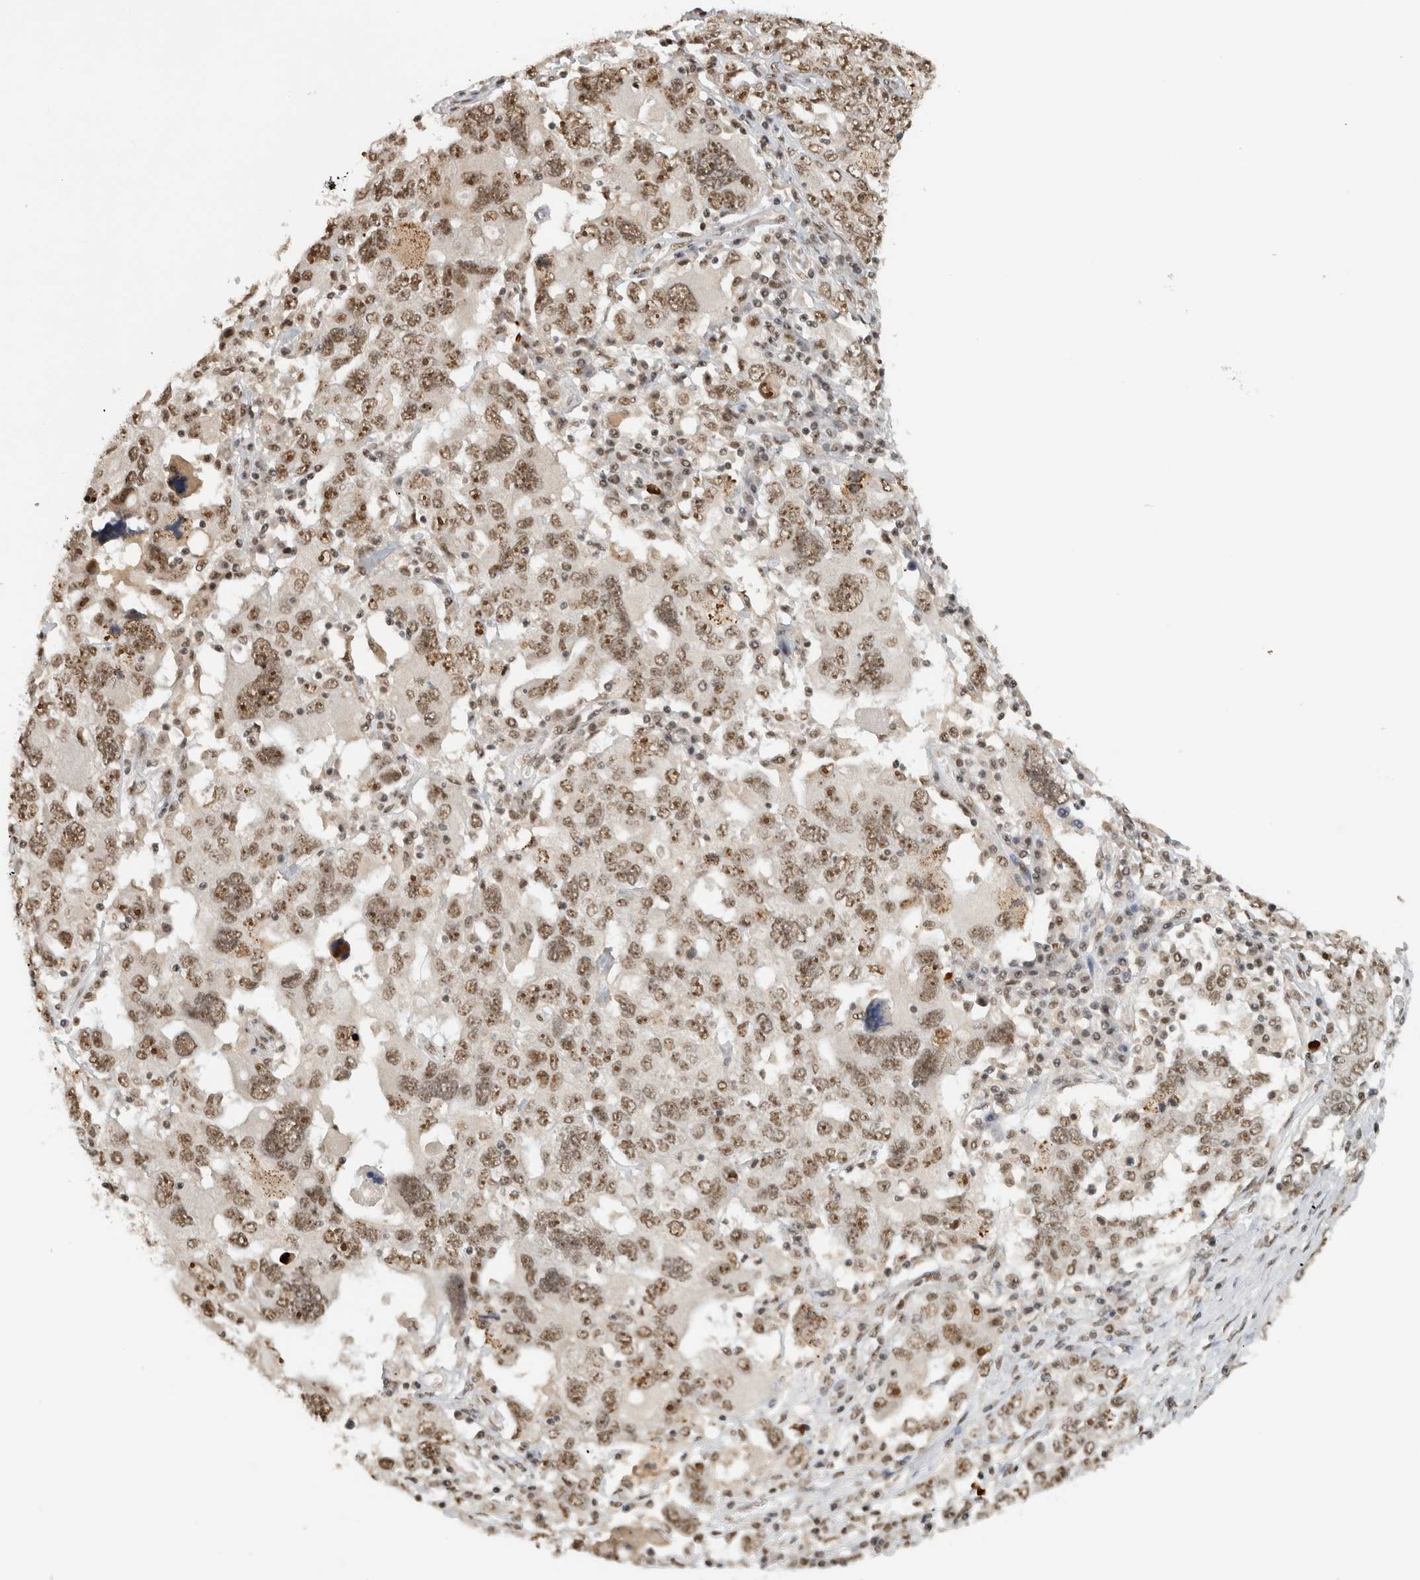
{"staining": {"intensity": "moderate", "quantity": ">75%", "location": "nuclear"}, "tissue": "ovarian cancer", "cell_type": "Tumor cells", "image_type": "cancer", "snomed": [{"axis": "morphology", "description": "Carcinoma, endometroid"}, {"axis": "topography", "description": "Ovary"}], "caption": "Human ovarian cancer stained with a brown dye demonstrates moderate nuclear positive staining in about >75% of tumor cells.", "gene": "EBNA1BP2", "patient": {"sex": "female", "age": 62}}